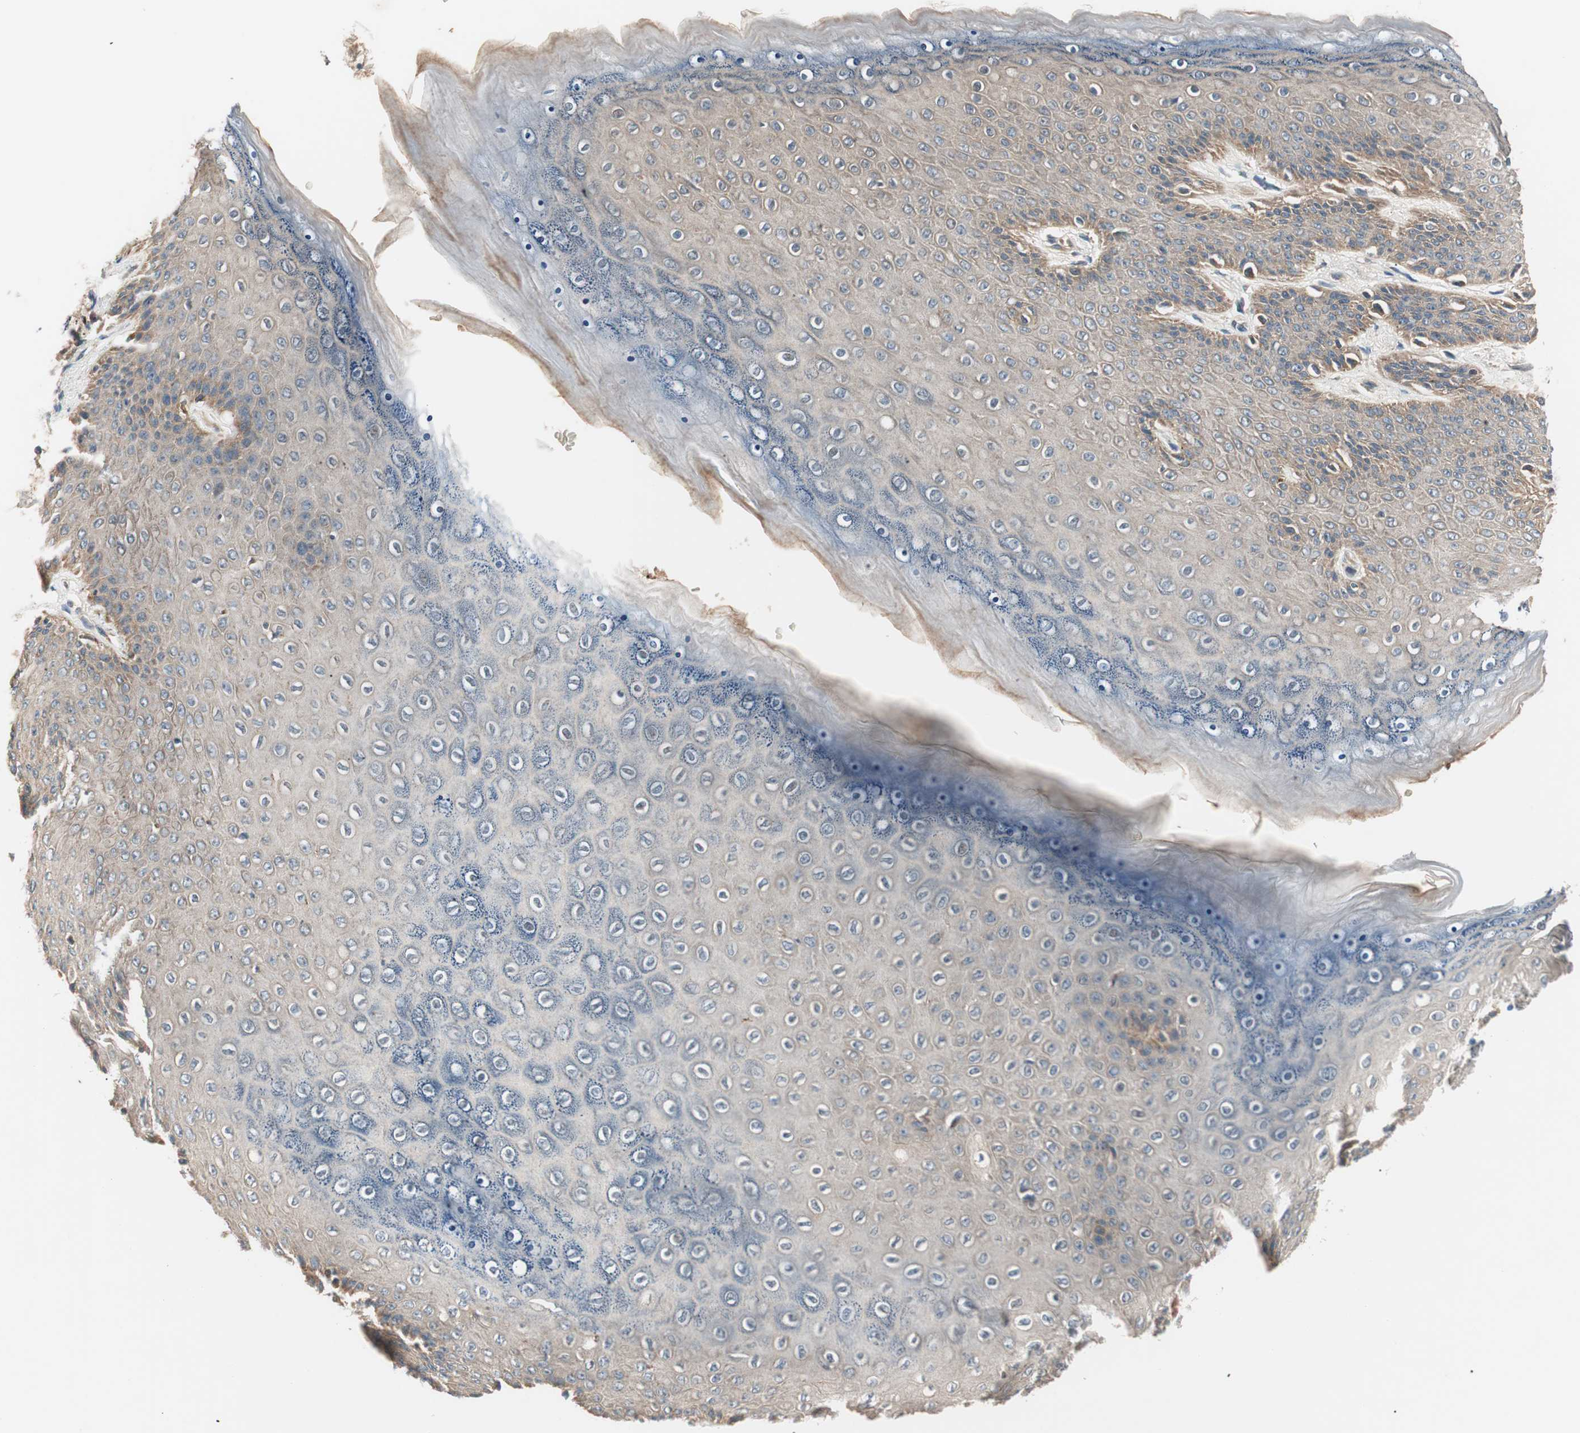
{"staining": {"intensity": "weak", "quantity": "25%-75%", "location": "cytoplasmic/membranous"}, "tissue": "skin", "cell_type": "Epidermal cells", "image_type": "normal", "snomed": [{"axis": "morphology", "description": "Normal tissue, NOS"}, {"axis": "topography", "description": "Anal"}], "caption": "Immunohistochemistry (IHC) micrograph of normal human skin stained for a protein (brown), which displays low levels of weak cytoplasmic/membranous expression in approximately 25%-75% of epidermal cells.", "gene": "HPN", "patient": {"sex": "female", "age": 46}}